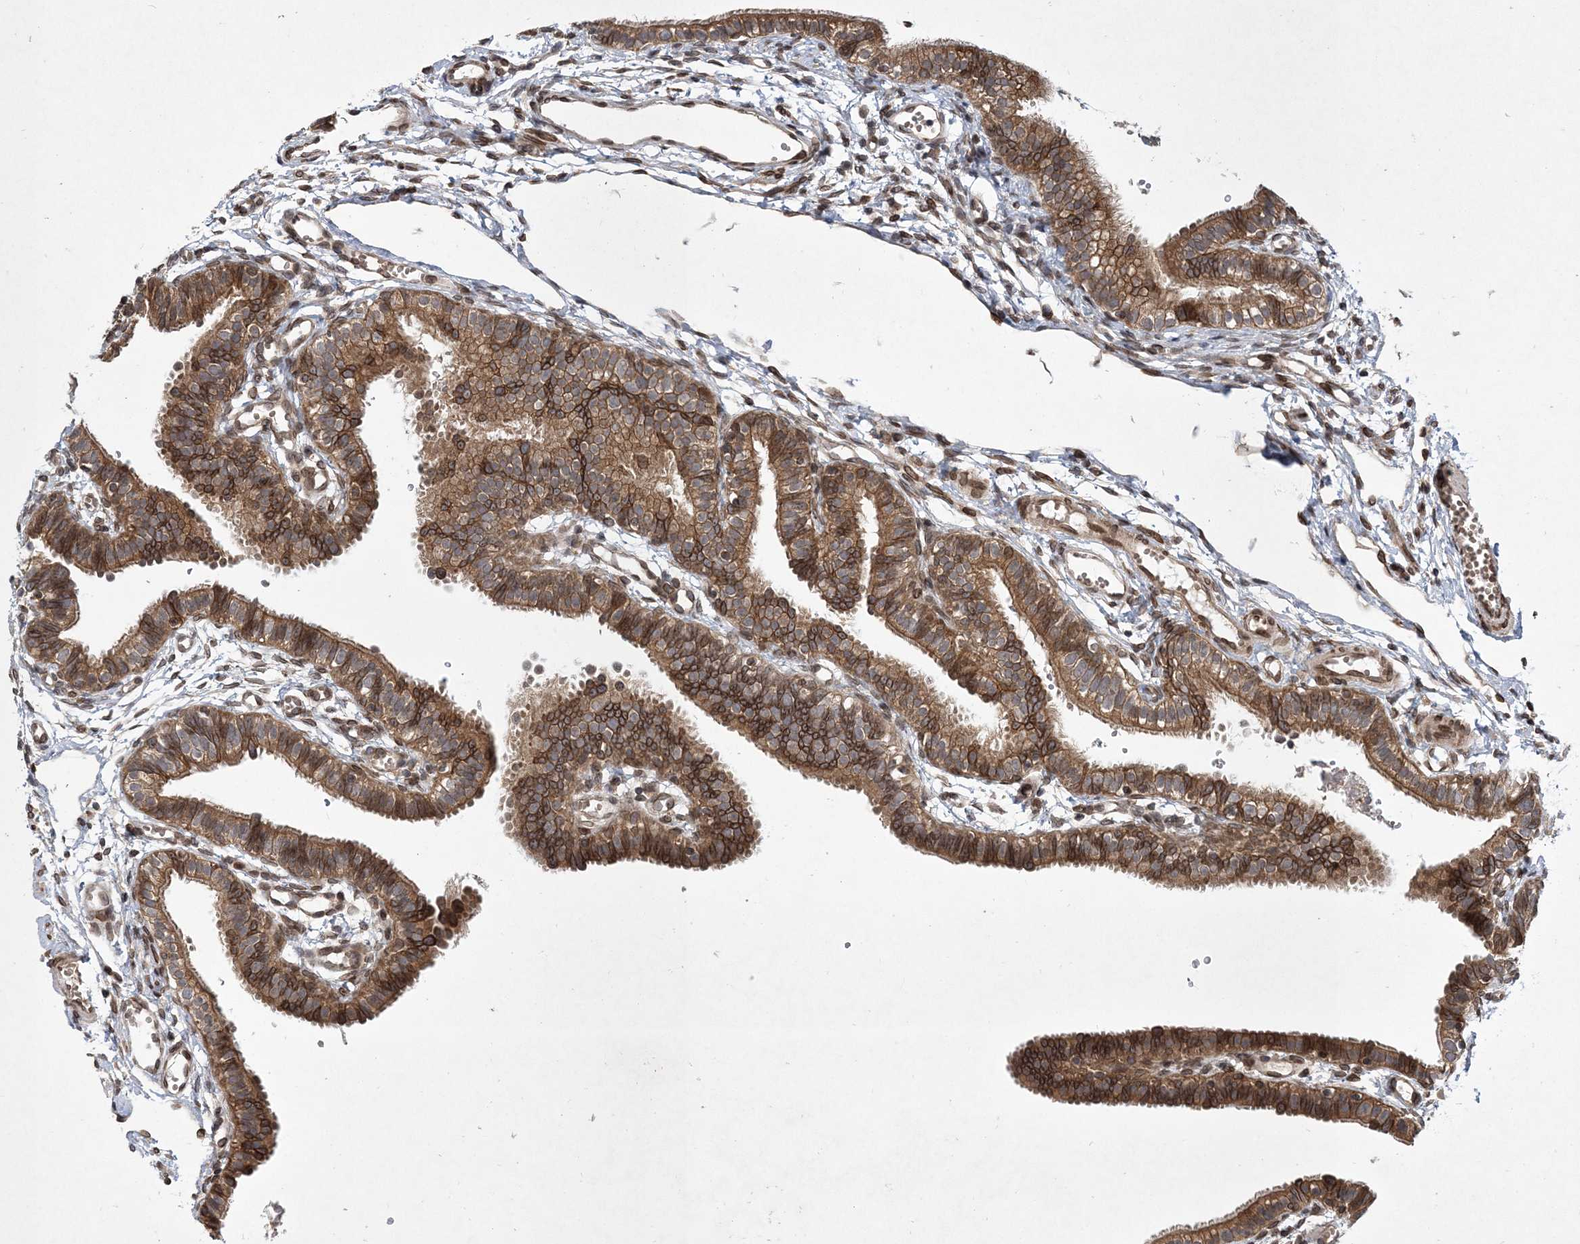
{"staining": {"intensity": "moderate", "quantity": ">75%", "location": "cytoplasmic/membranous,nuclear"}, "tissue": "fallopian tube", "cell_type": "Glandular cells", "image_type": "normal", "snomed": [{"axis": "morphology", "description": "Normal tissue, NOS"}, {"axis": "topography", "description": "Fallopian tube"}, {"axis": "topography", "description": "Placenta"}], "caption": "Protein staining reveals moderate cytoplasmic/membranous,nuclear staining in approximately >75% of glandular cells in unremarkable fallopian tube. Nuclei are stained in blue.", "gene": "DNAJC27", "patient": {"sex": "female", "age": 34}}